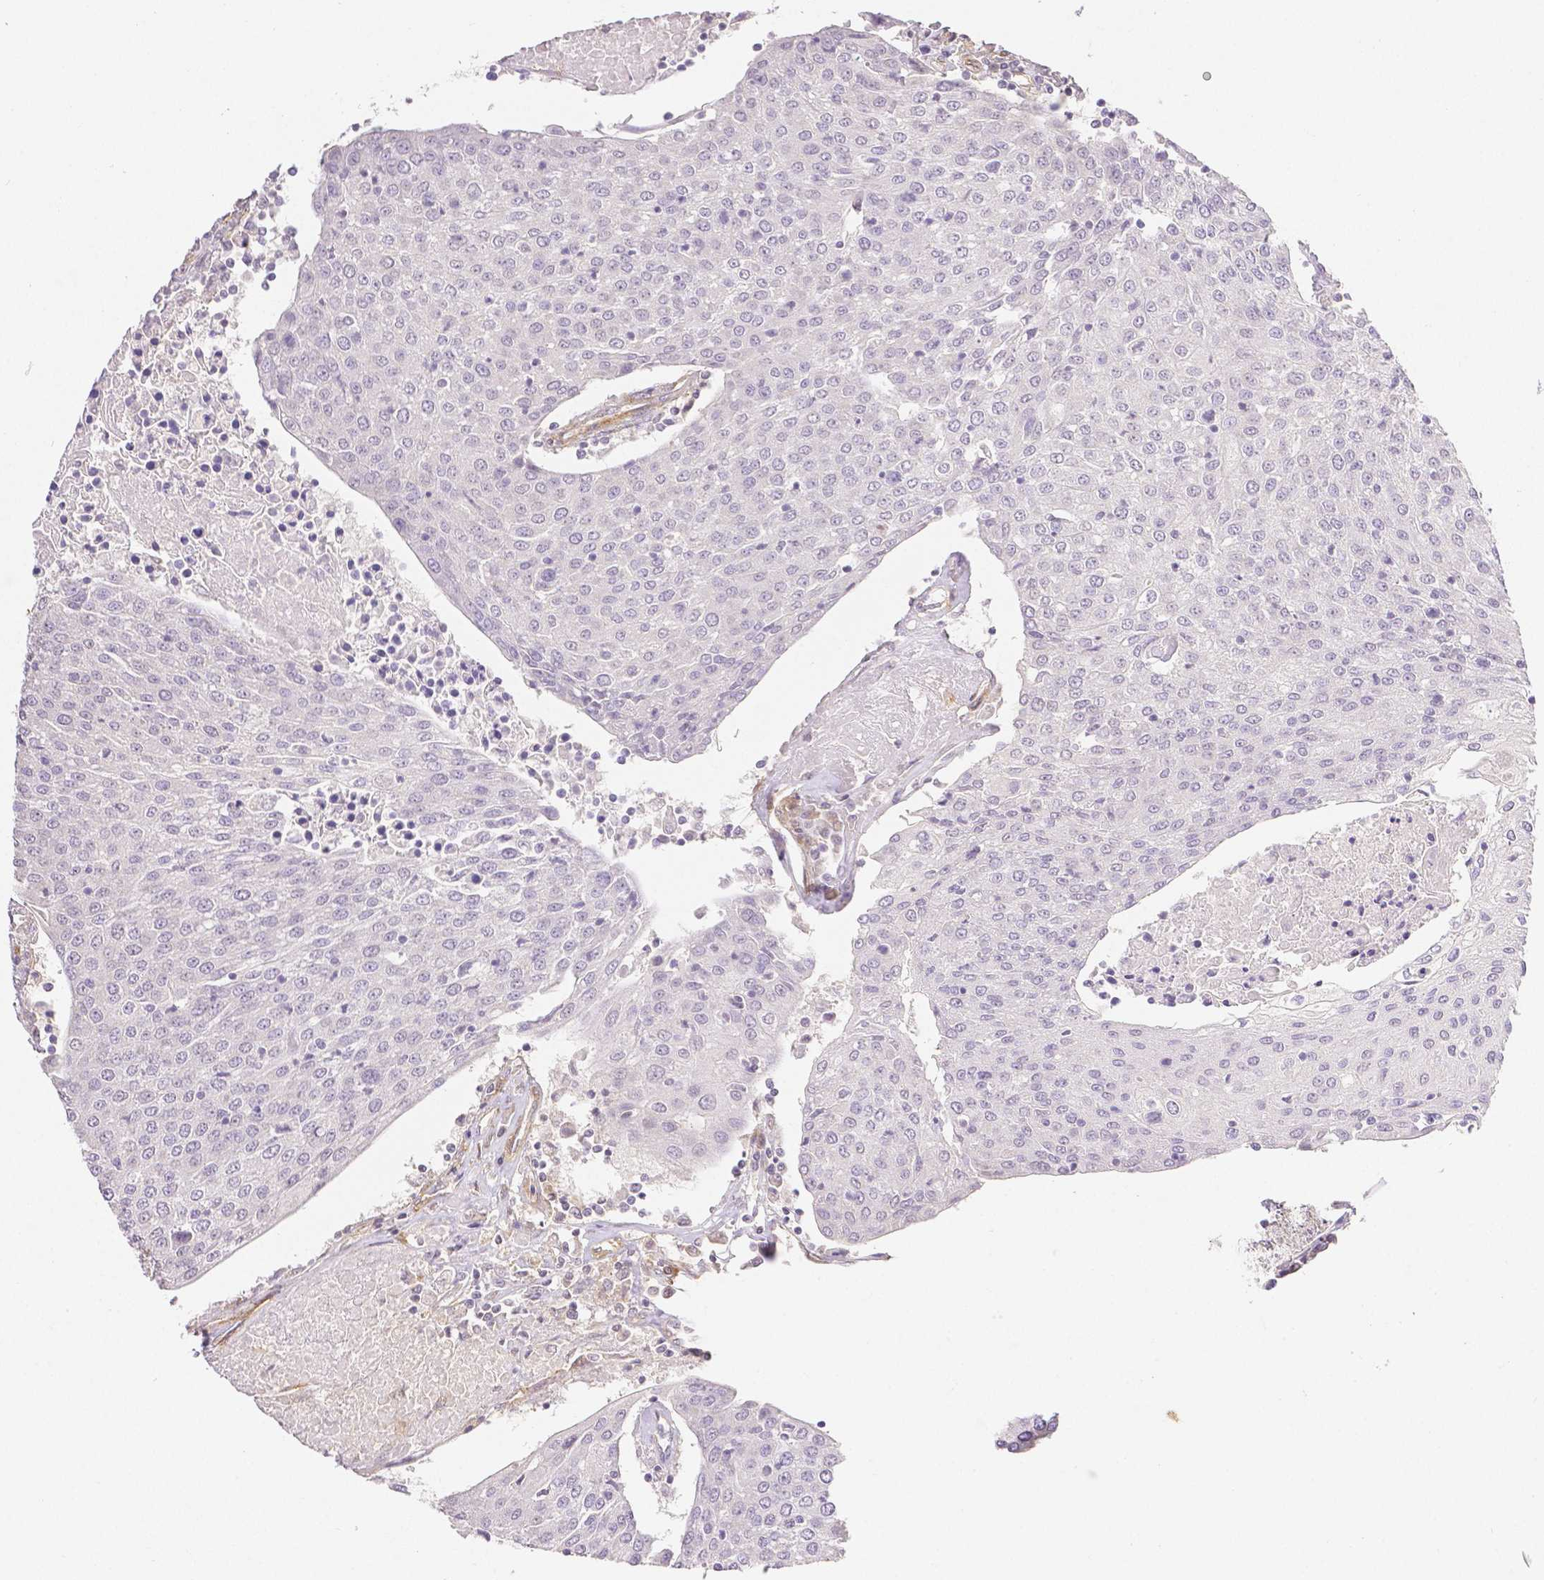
{"staining": {"intensity": "negative", "quantity": "none", "location": "none"}, "tissue": "urothelial cancer", "cell_type": "Tumor cells", "image_type": "cancer", "snomed": [{"axis": "morphology", "description": "Urothelial carcinoma, High grade"}, {"axis": "topography", "description": "Urinary bladder"}], "caption": "Tumor cells are negative for protein expression in human high-grade urothelial carcinoma.", "gene": "THY1", "patient": {"sex": "female", "age": 85}}